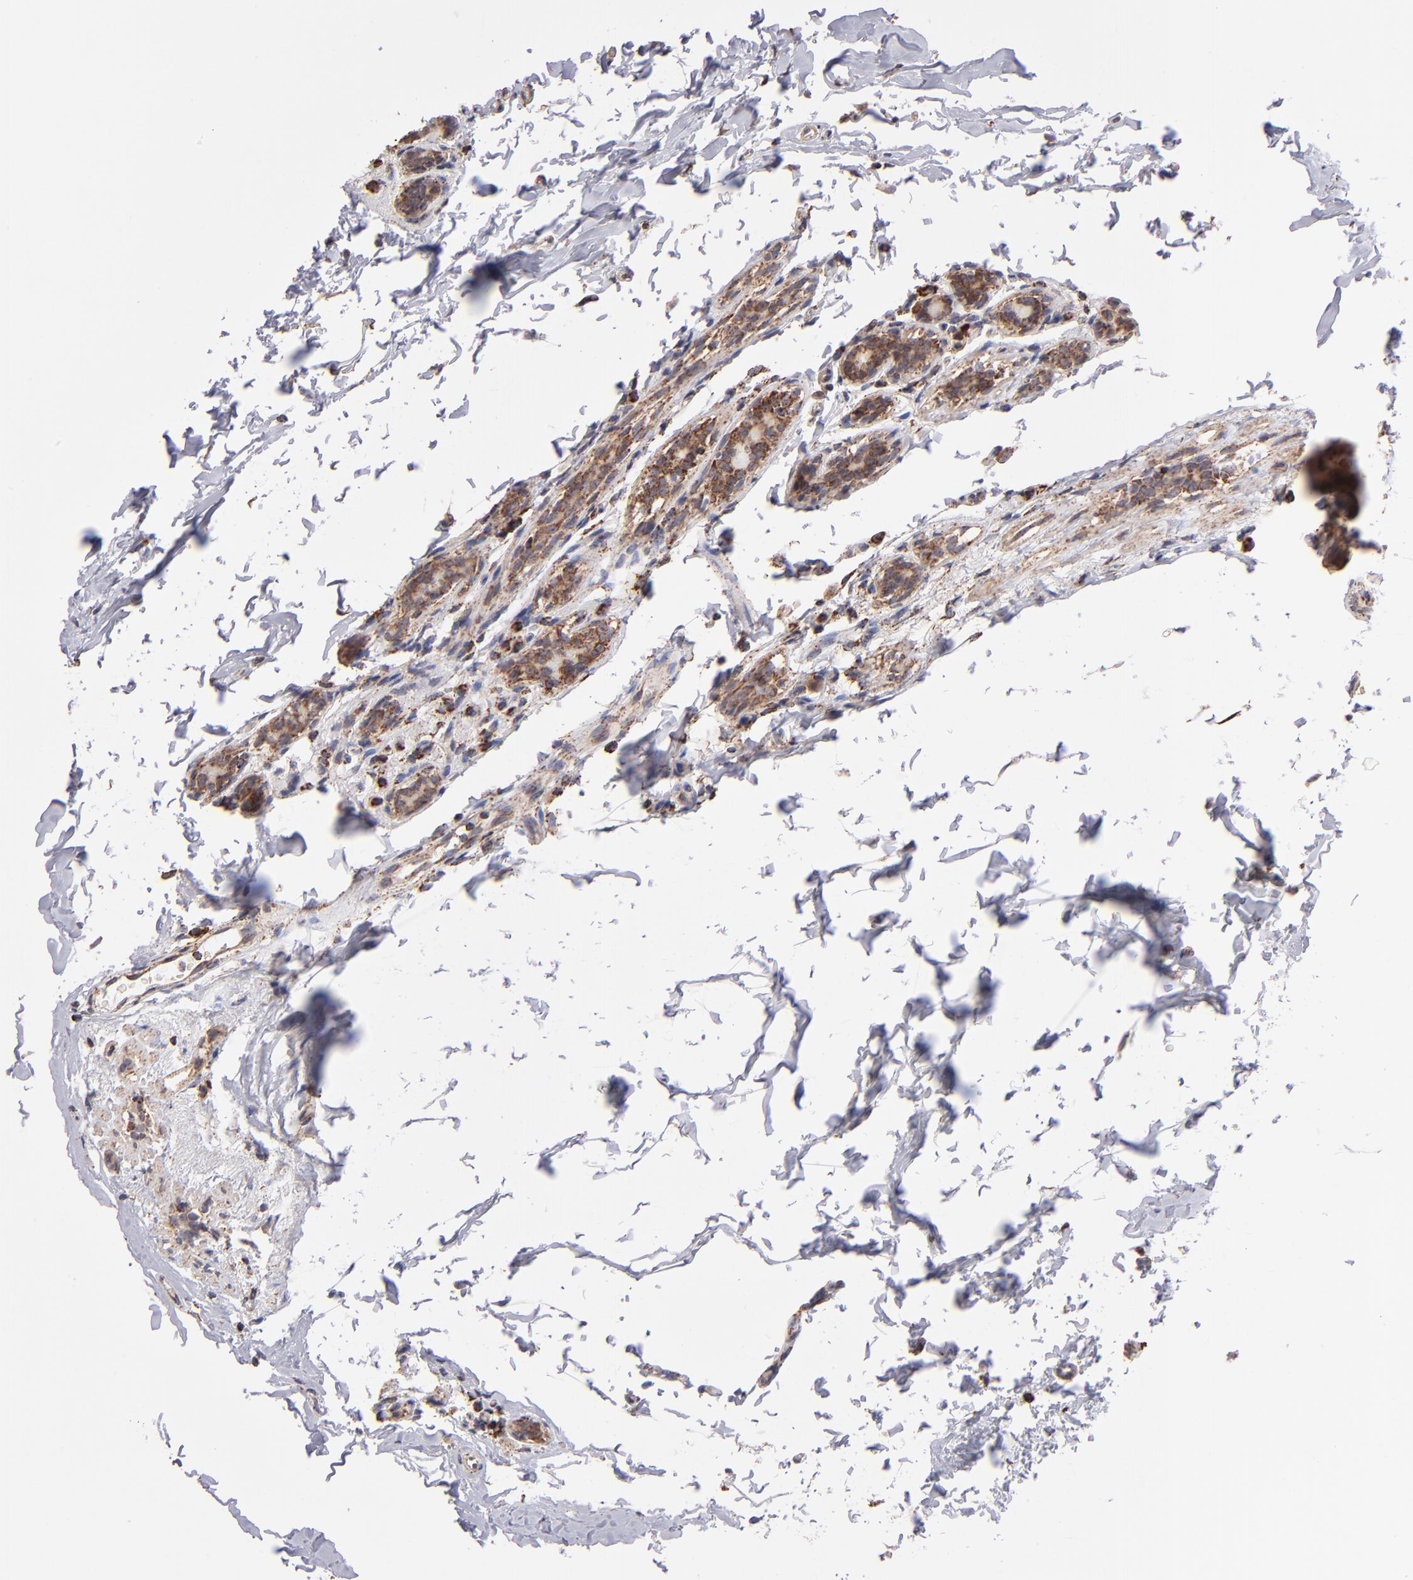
{"staining": {"intensity": "moderate", "quantity": ">75%", "location": "cytoplasmic/membranous"}, "tissue": "breast cancer", "cell_type": "Tumor cells", "image_type": "cancer", "snomed": [{"axis": "morphology", "description": "Lobular carcinoma"}, {"axis": "topography", "description": "Breast"}], "caption": "Moderate cytoplasmic/membranous positivity is identified in approximately >75% of tumor cells in breast cancer (lobular carcinoma).", "gene": "DLST", "patient": {"sex": "female", "age": 55}}